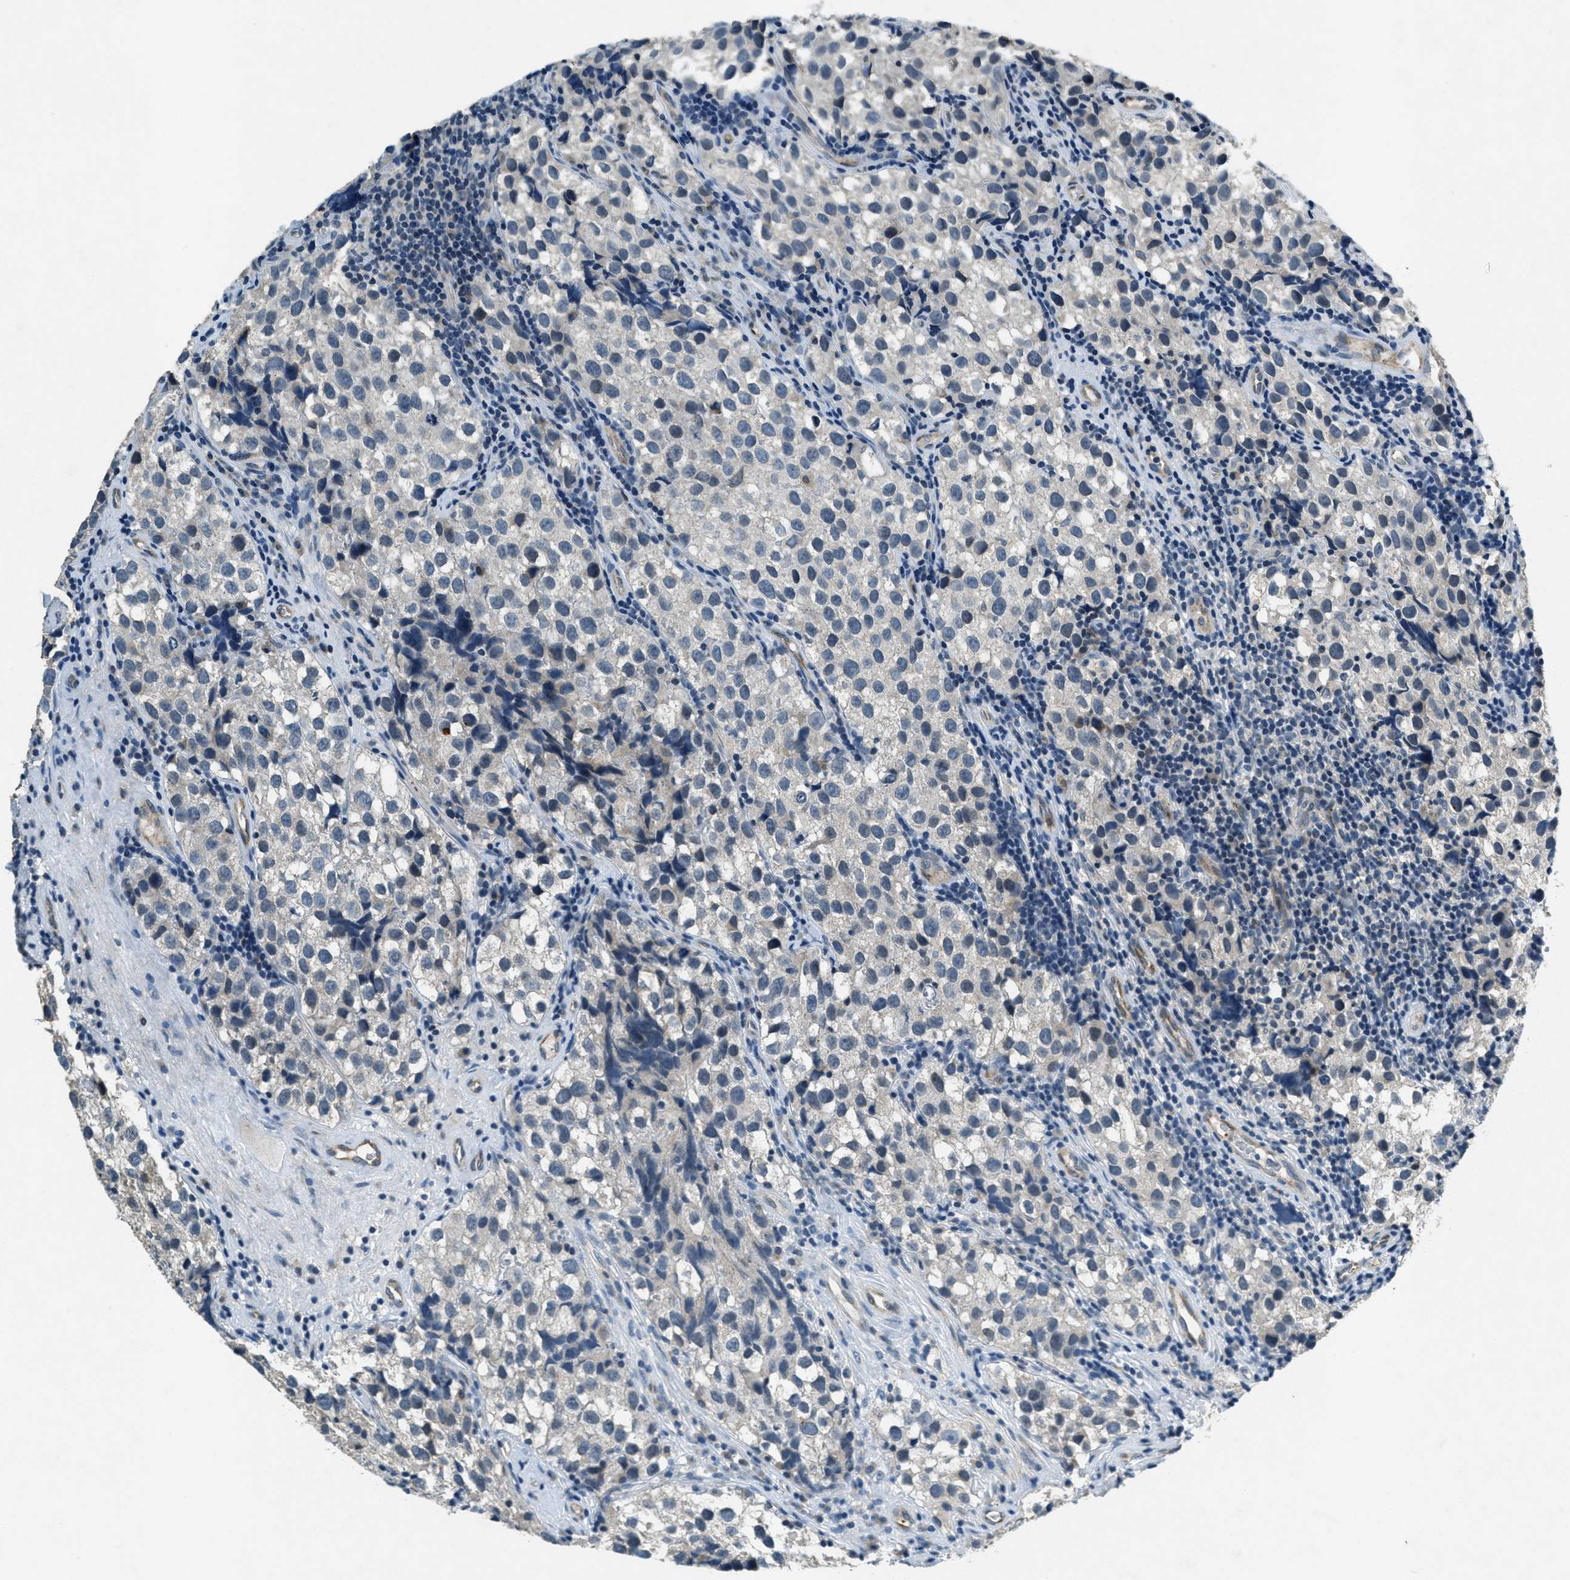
{"staining": {"intensity": "negative", "quantity": "none", "location": "none"}, "tissue": "testis cancer", "cell_type": "Tumor cells", "image_type": "cancer", "snomed": [{"axis": "morphology", "description": "Seminoma, NOS"}, {"axis": "topography", "description": "Testis"}], "caption": "DAB immunohistochemical staining of human seminoma (testis) shows no significant positivity in tumor cells.", "gene": "RAB3D", "patient": {"sex": "male", "age": 39}}